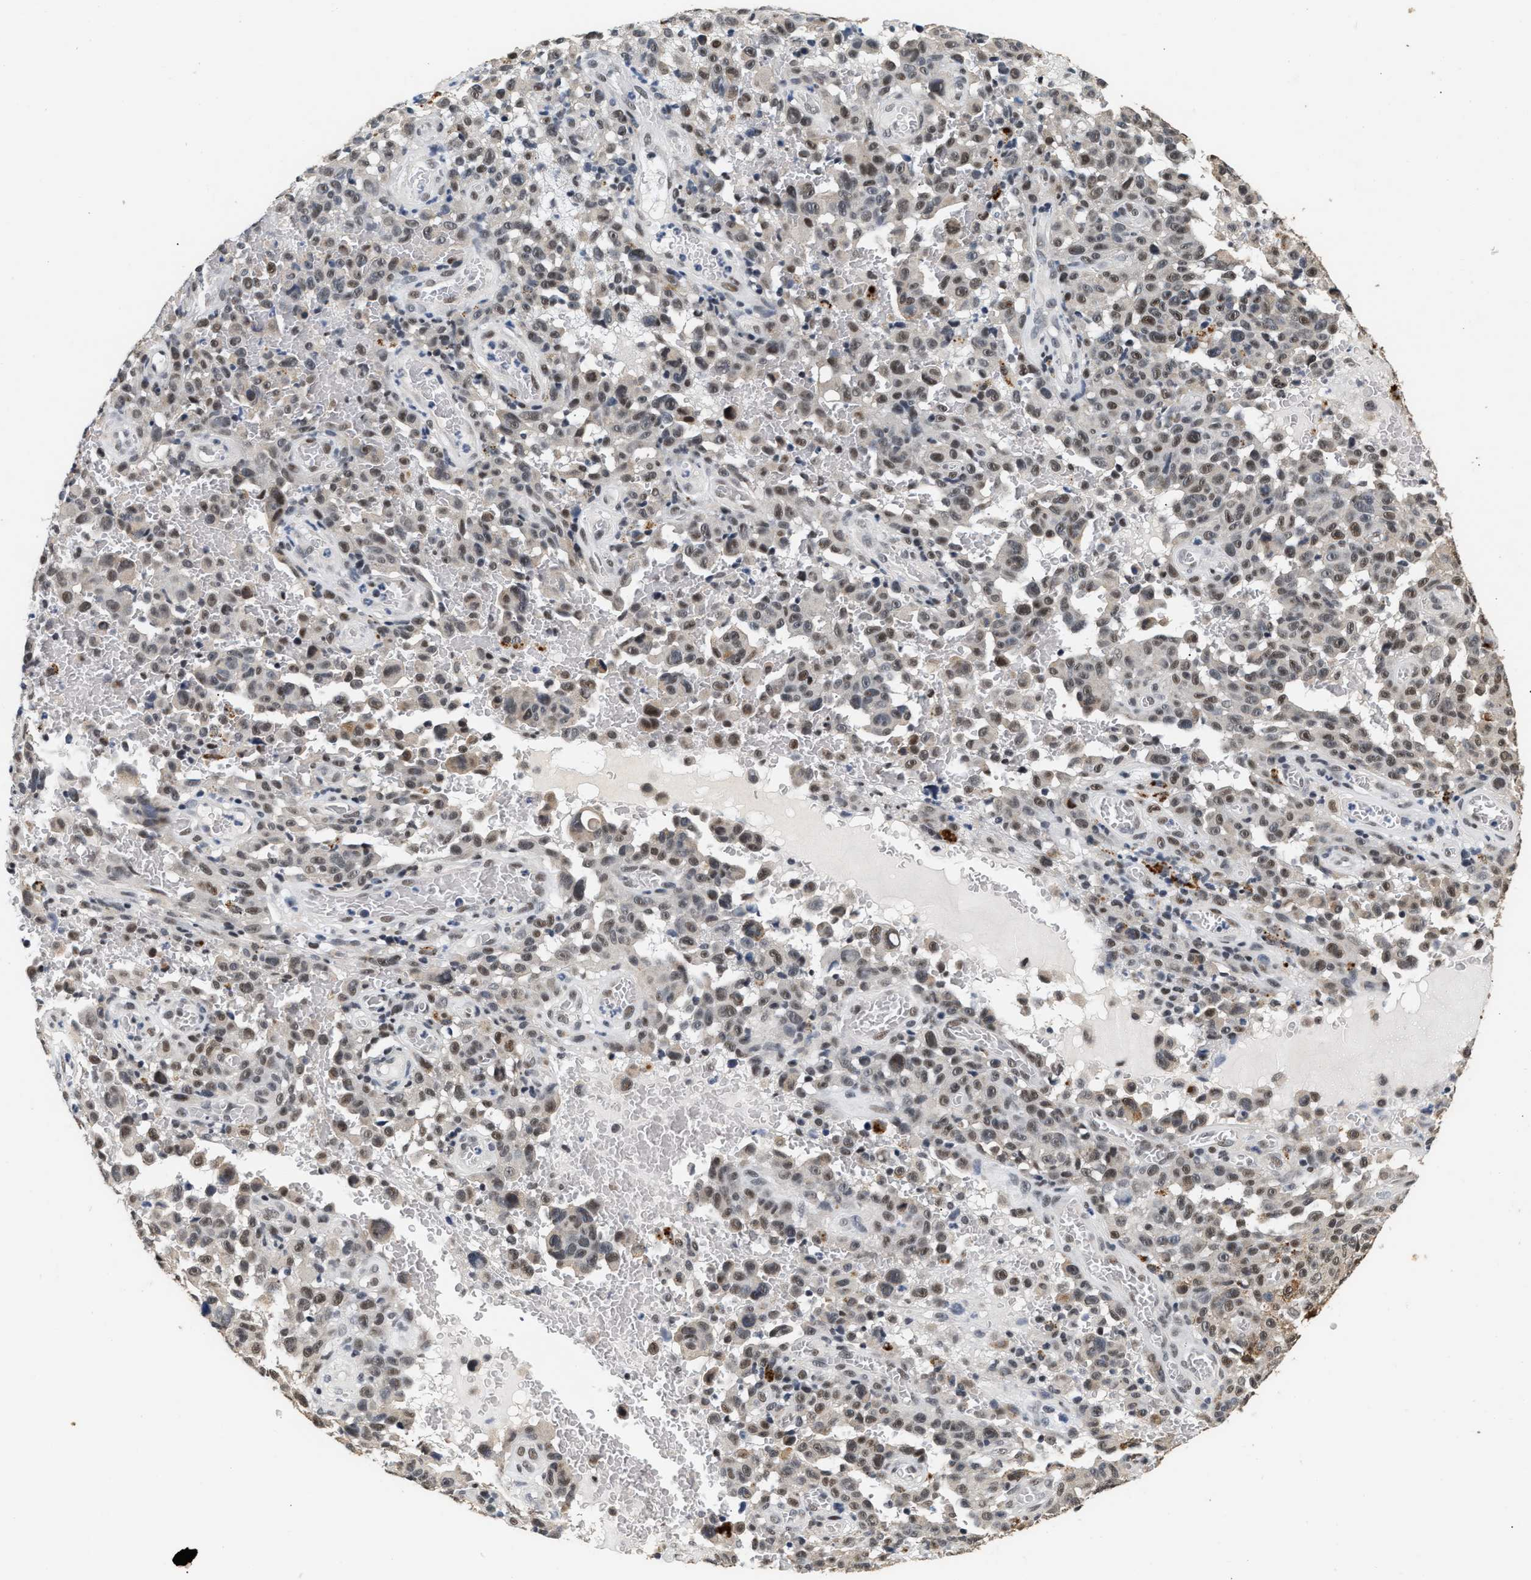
{"staining": {"intensity": "weak", "quantity": "25%-75%", "location": "nuclear"}, "tissue": "melanoma", "cell_type": "Tumor cells", "image_type": "cancer", "snomed": [{"axis": "morphology", "description": "Malignant melanoma, NOS"}, {"axis": "topography", "description": "Skin"}], "caption": "Immunohistochemistry (IHC) image of neoplastic tissue: human malignant melanoma stained using immunohistochemistry (IHC) exhibits low levels of weak protein expression localized specifically in the nuclear of tumor cells, appearing as a nuclear brown color.", "gene": "THOC1", "patient": {"sex": "female", "age": 82}}